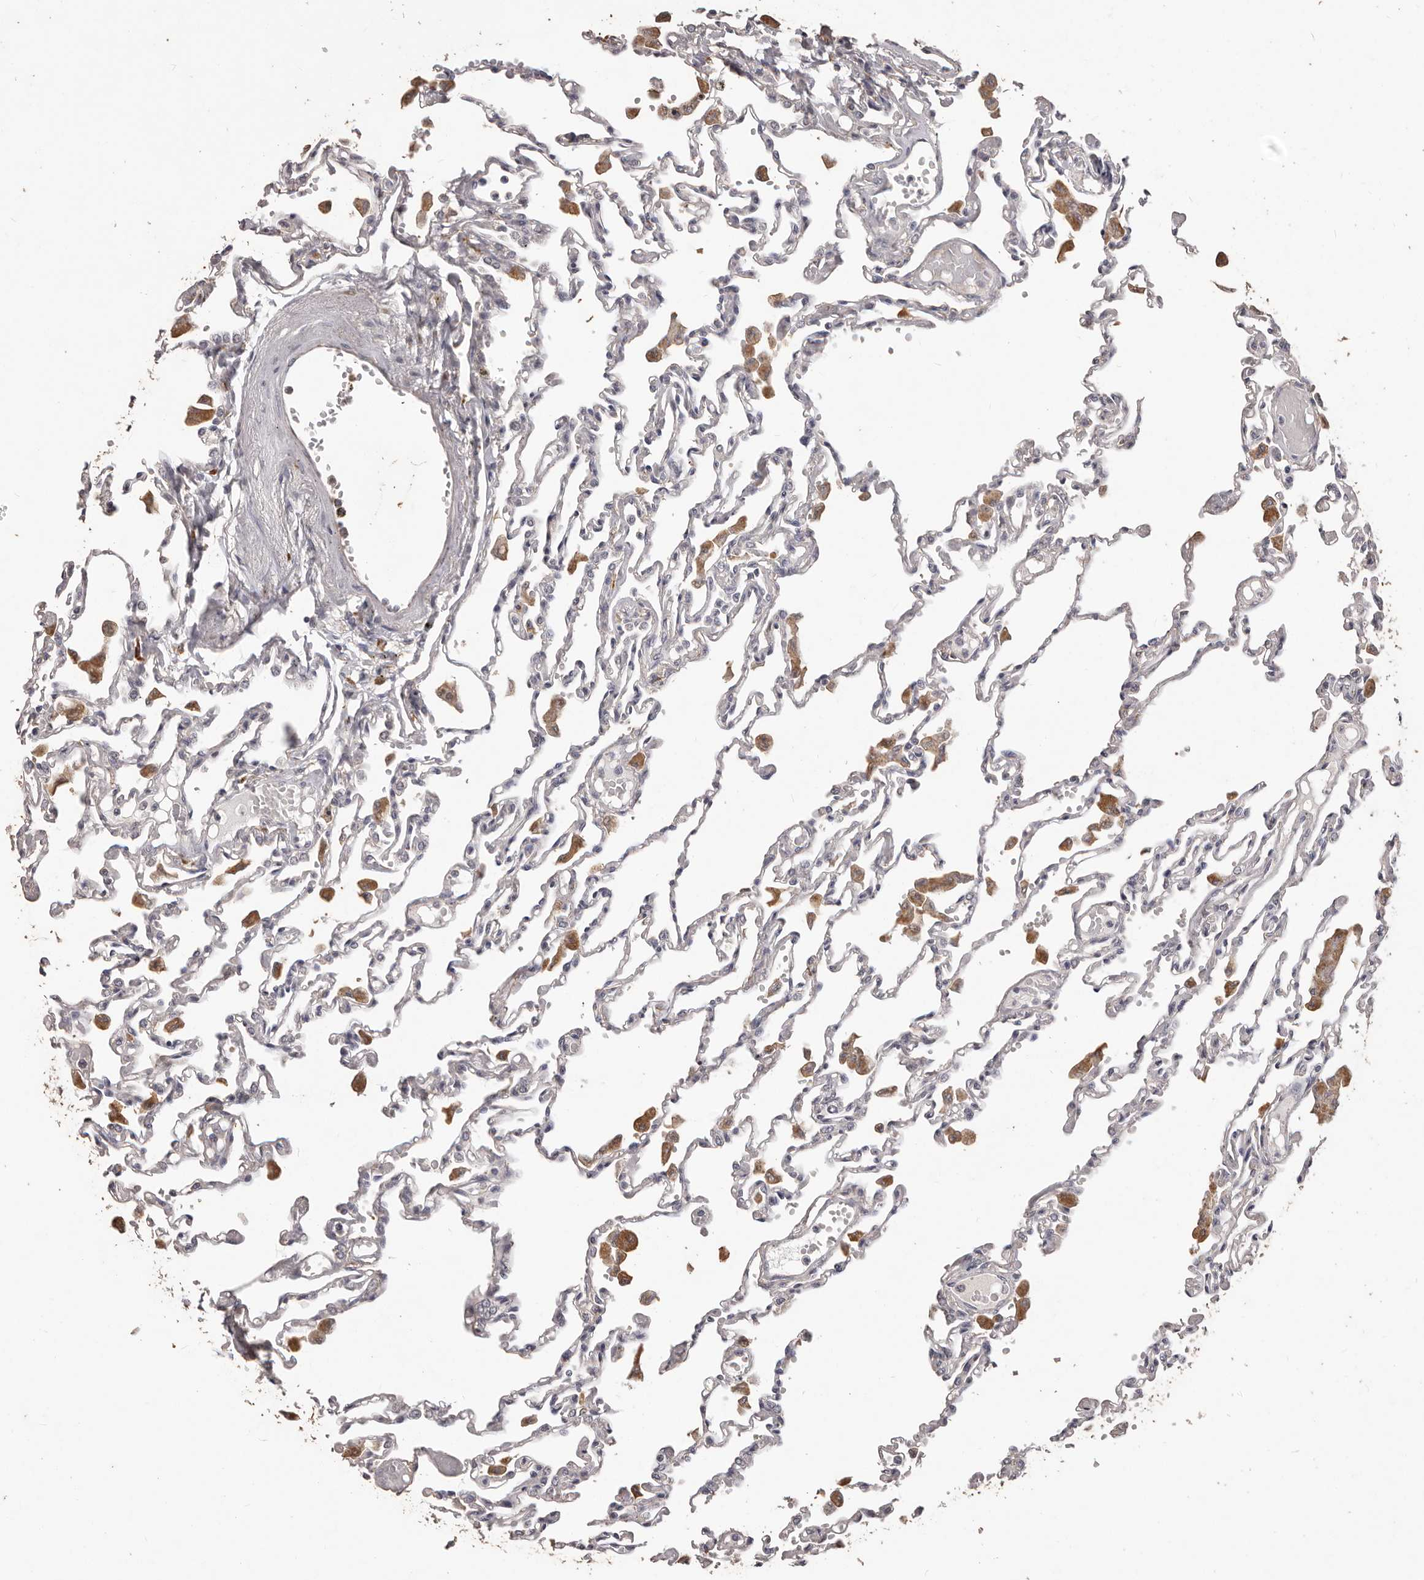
{"staining": {"intensity": "negative", "quantity": "none", "location": "none"}, "tissue": "lung", "cell_type": "Alveolar cells", "image_type": "normal", "snomed": [{"axis": "morphology", "description": "Normal tissue, NOS"}, {"axis": "topography", "description": "Bronchus"}, {"axis": "topography", "description": "Lung"}], "caption": "This is an IHC image of normal human lung. There is no staining in alveolar cells.", "gene": "PRSS27", "patient": {"sex": "female", "age": 49}}